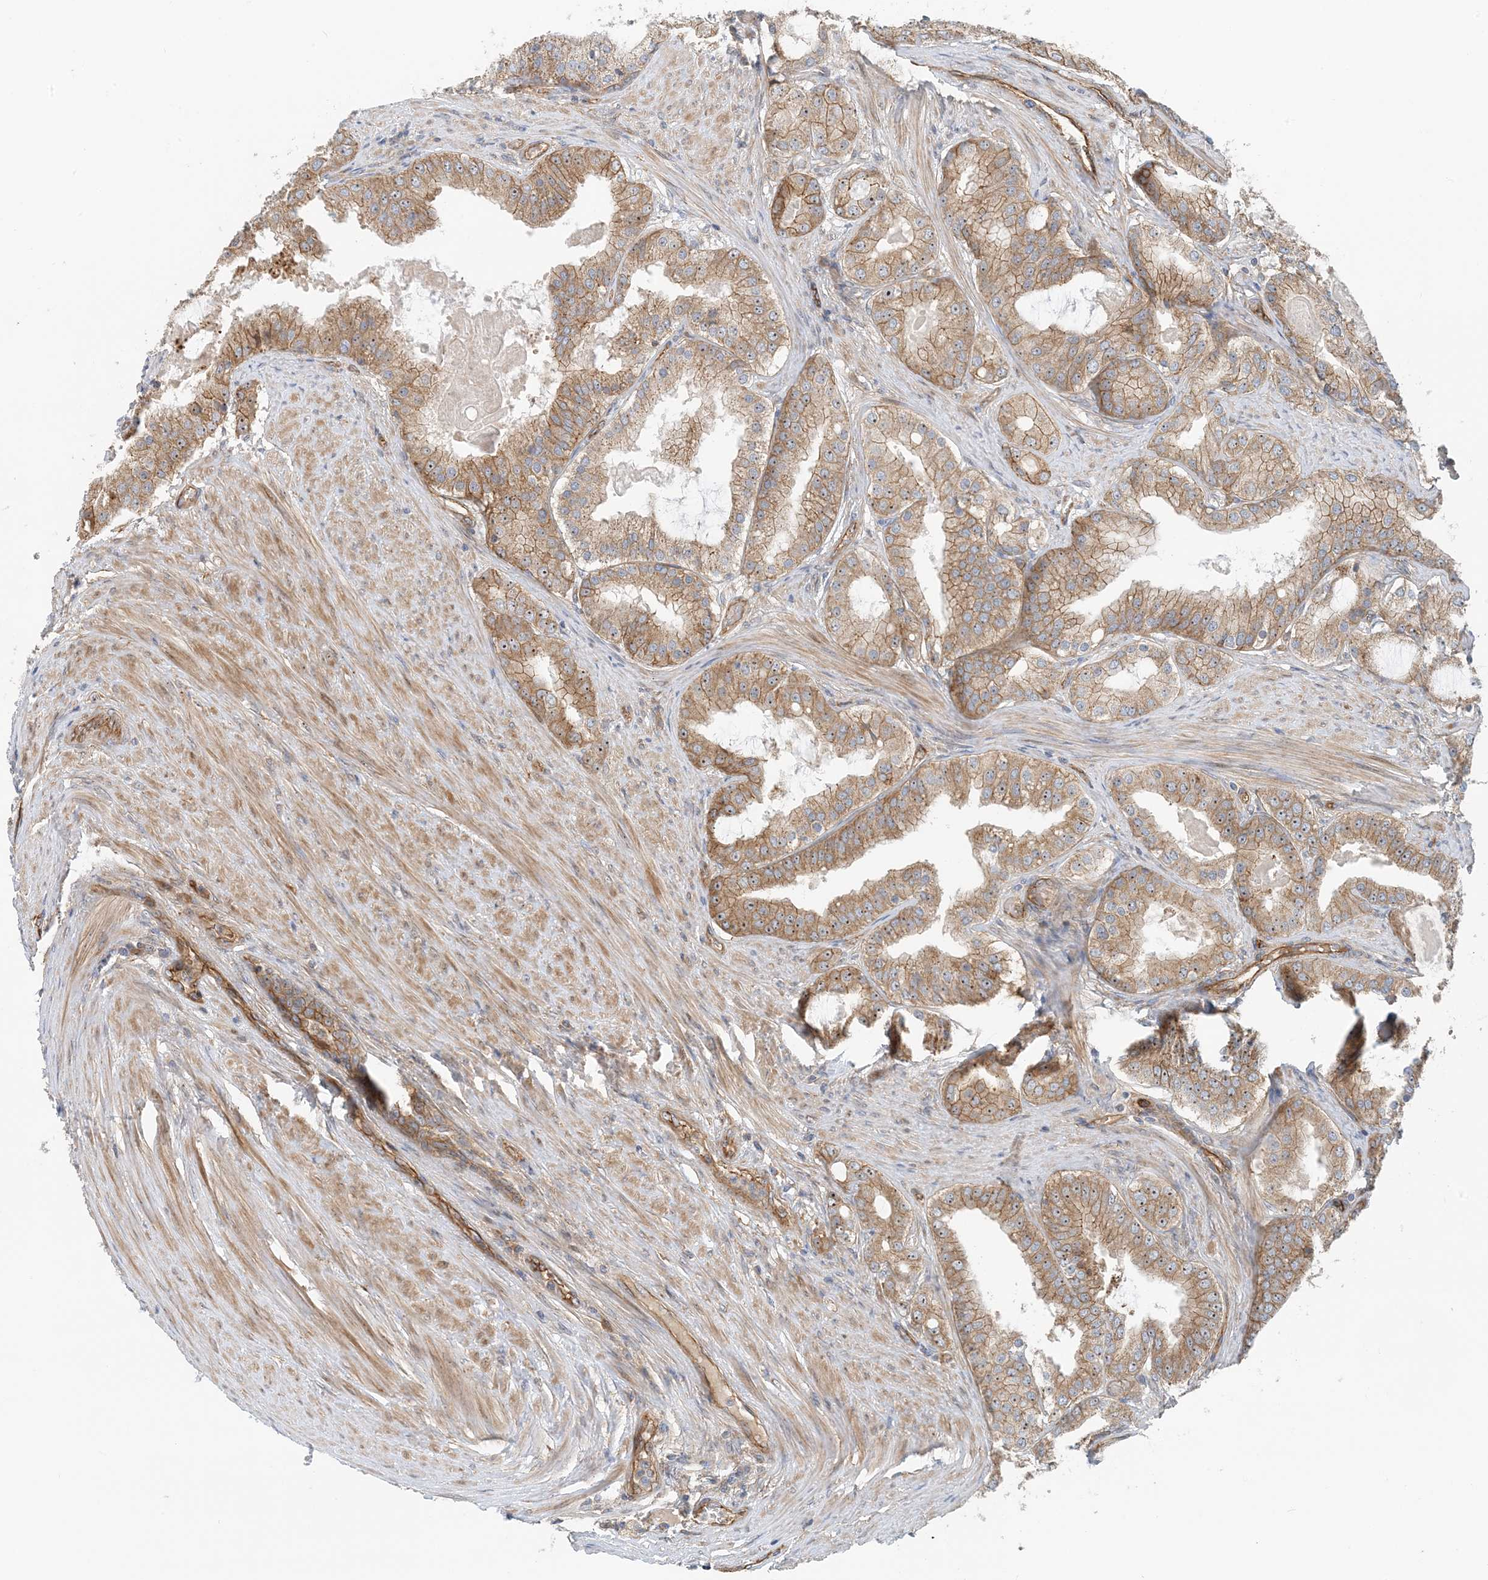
{"staining": {"intensity": "moderate", "quantity": ">75%", "location": "cytoplasmic/membranous"}, "tissue": "prostate cancer", "cell_type": "Tumor cells", "image_type": "cancer", "snomed": [{"axis": "morphology", "description": "Adenocarcinoma, High grade"}, {"axis": "topography", "description": "Prostate"}], "caption": "This is a histology image of IHC staining of prostate cancer, which shows moderate expression in the cytoplasmic/membranous of tumor cells.", "gene": "MYL5", "patient": {"sex": "male", "age": 60}}